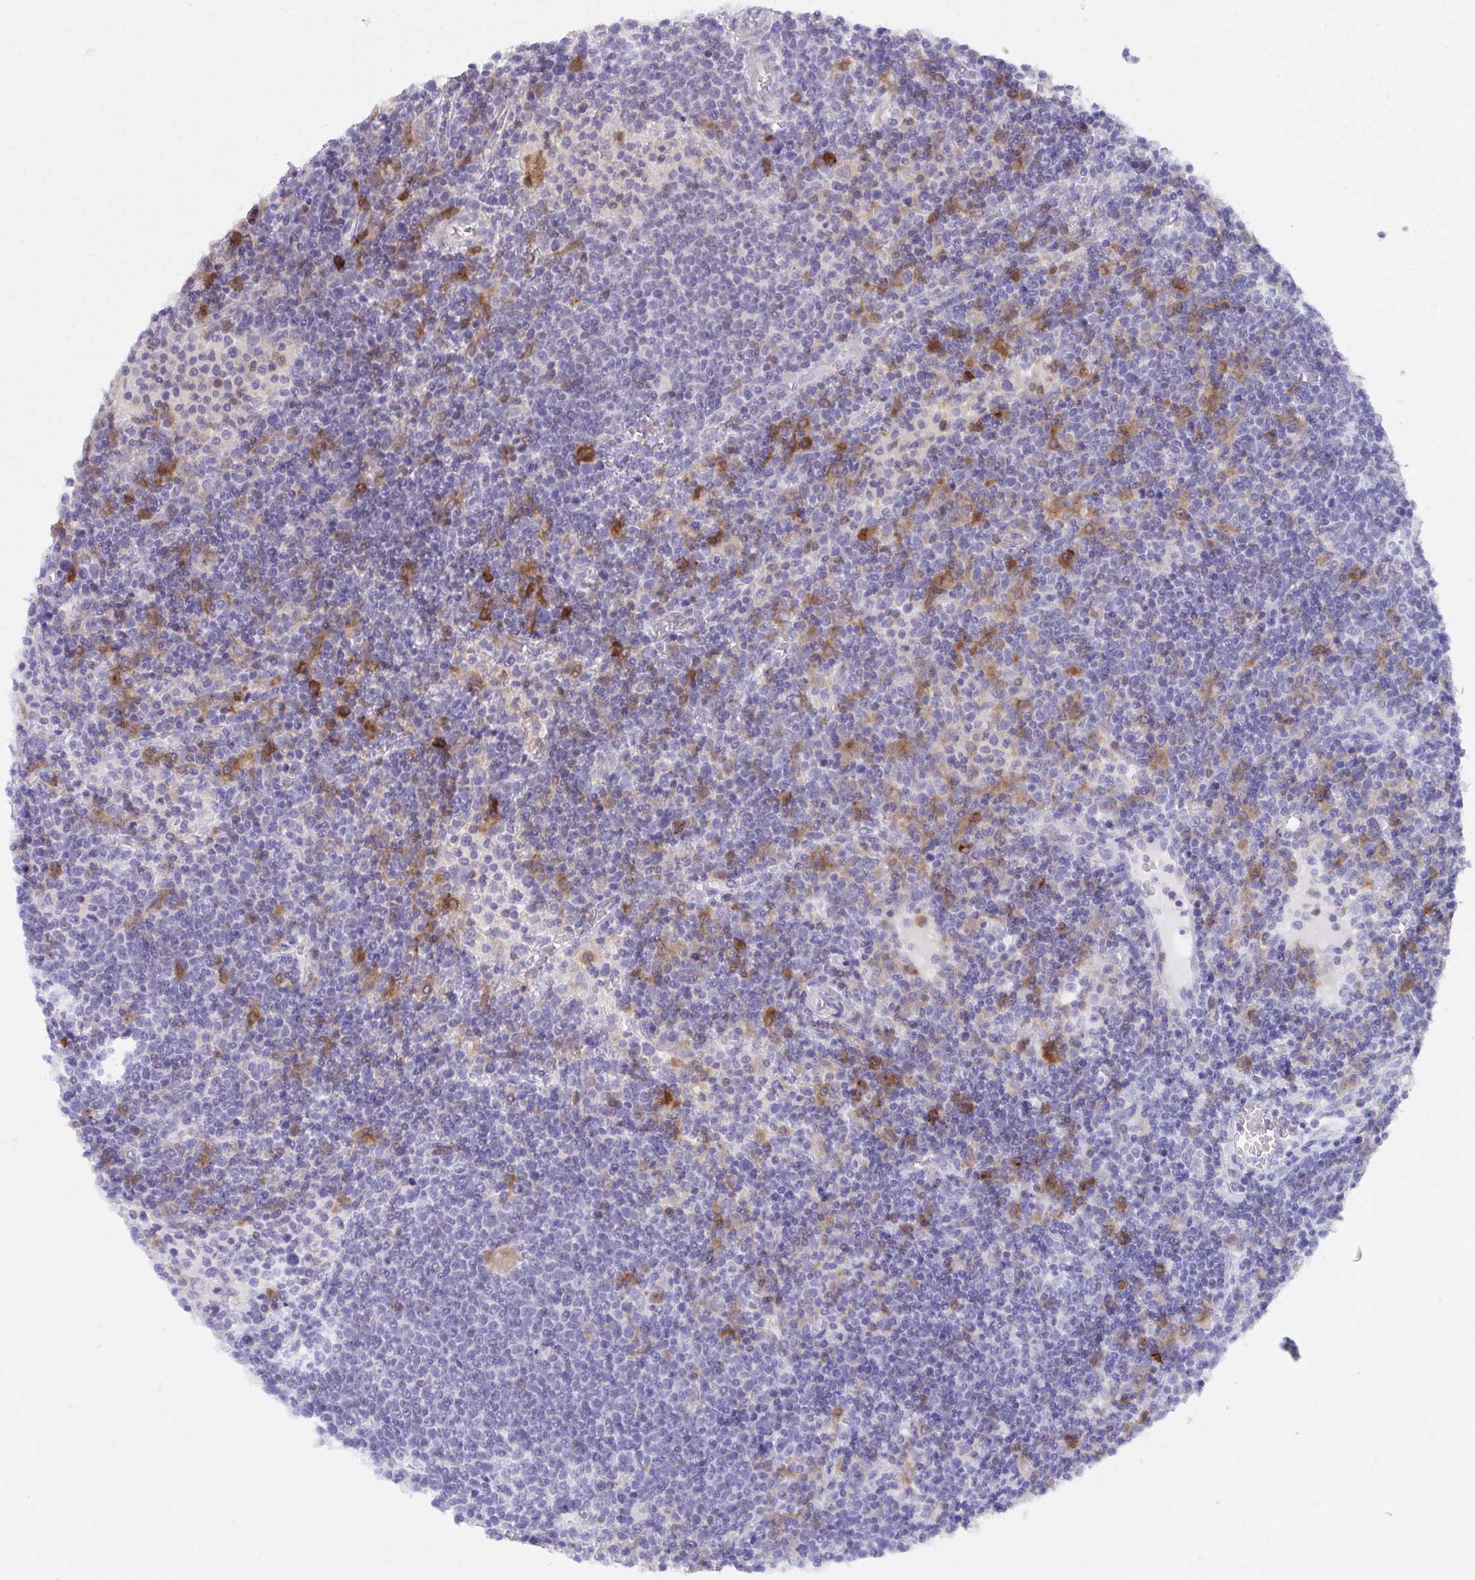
{"staining": {"intensity": "negative", "quantity": "none", "location": "none"}, "tissue": "lymphoma", "cell_type": "Tumor cells", "image_type": "cancer", "snomed": [{"axis": "morphology", "description": "Malignant lymphoma, non-Hodgkin's type, High grade"}, {"axis": "topography", "description": "Lymph node"}], "caption": "IHC micrograph of neoplastic tissue: lymphoma stained with DAB reveals no significant protein expression in tumor cells.", "gene": "SLAMF7", "patient": {"sex": "male", "age": 61}}